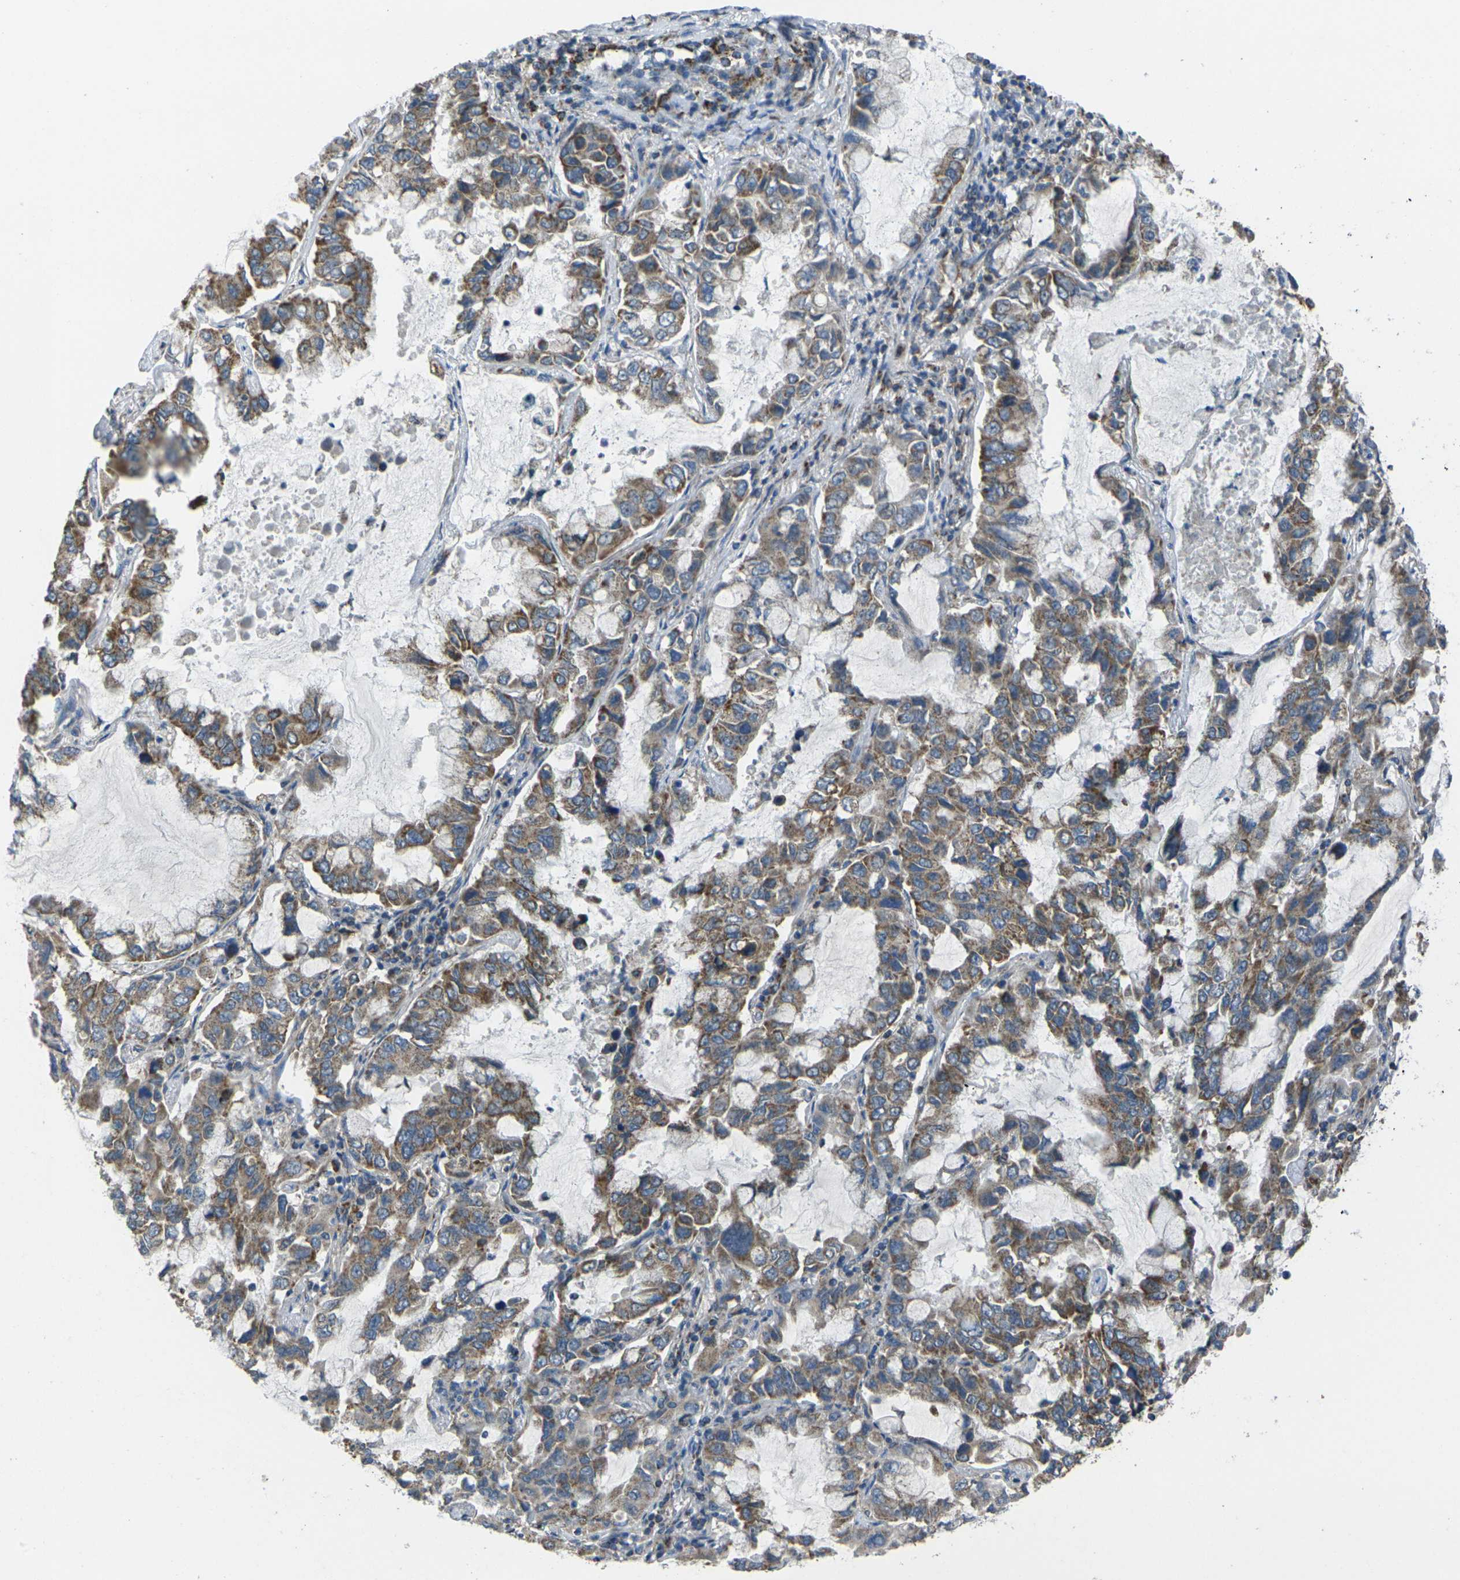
{"staining": {"intensity": "moderate", "quantity": ">75%", "location": "cytoplasmic/membranous"}, "tissue": "lung cancer", "cell_type": "Tumor cells", "image_type": "cancer", "snomed": [{"axis": "morphology", "description": "Adenocarcinoma, NOS"}, {"axis": "topography", "description": "Lung"}], "caption": "Tumor cells exhibit medium levels of moderate cytoplasmic/membranous expression in approximately >75% of cells in human lung cancer.", "gene": "TMEM120B", "patient": {"sex": "male", "age": 64}}